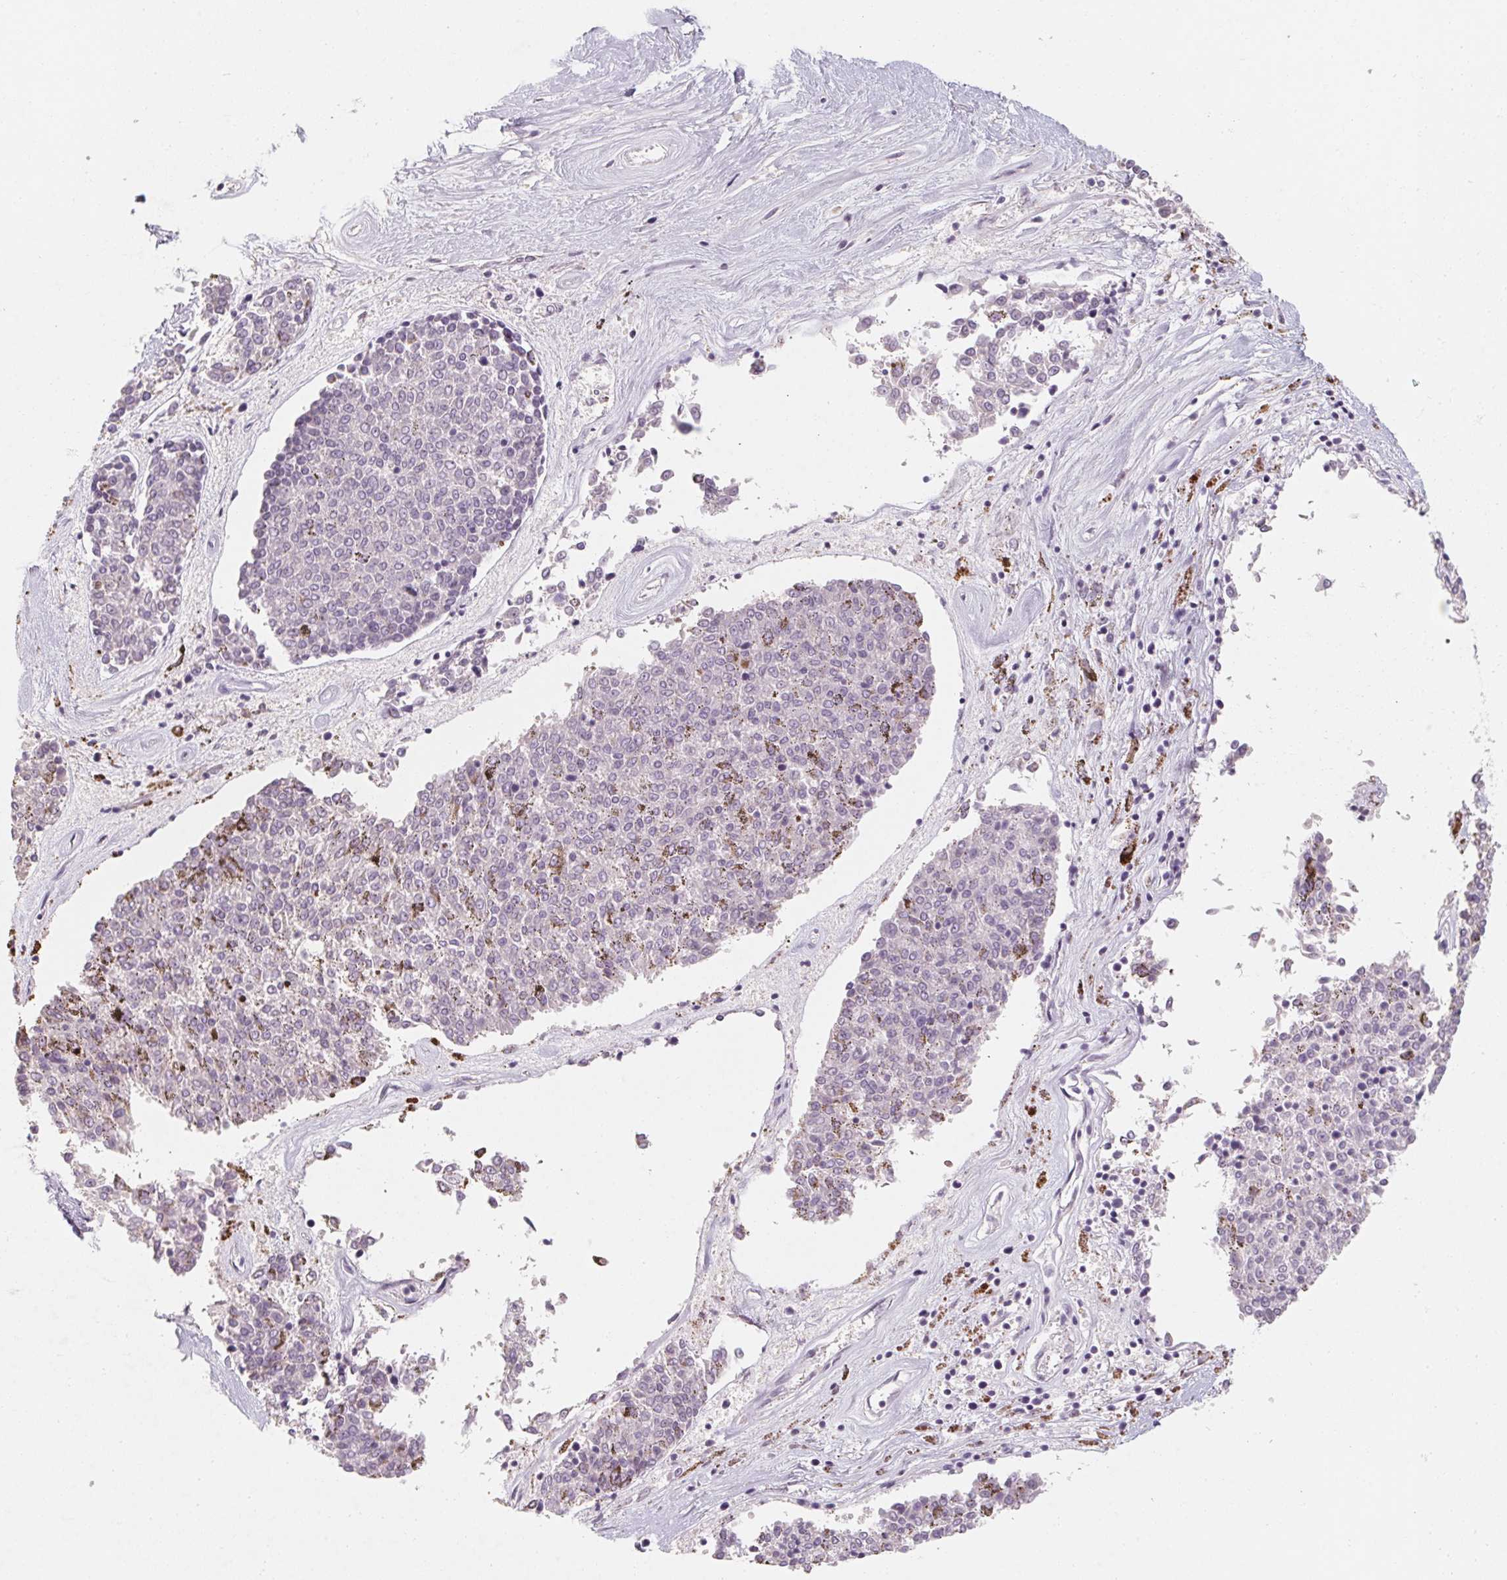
{"staining": {"intensity": "negative", "quantity": "none", "location": "none"}, "tissue": "melanoma", "cell_type": "Tumor cells", "image_type": "cancer", "snomed": [{"axis": "morphology", "description": "Malignant melanoma, NOS"}, {"axis": "topography", "description": "Skin"}], "caption": "Melanoma was stained to show a protein in brown. There is no significant expression in tumor cells. Brightfield microscopy of immunohistochemistry (IHC) stained with DAB (brown) and hematoxylin (blue), captured at high magnification.", "gene": "CAPZA3", "patient": {"sex": "female", "age": 72}}